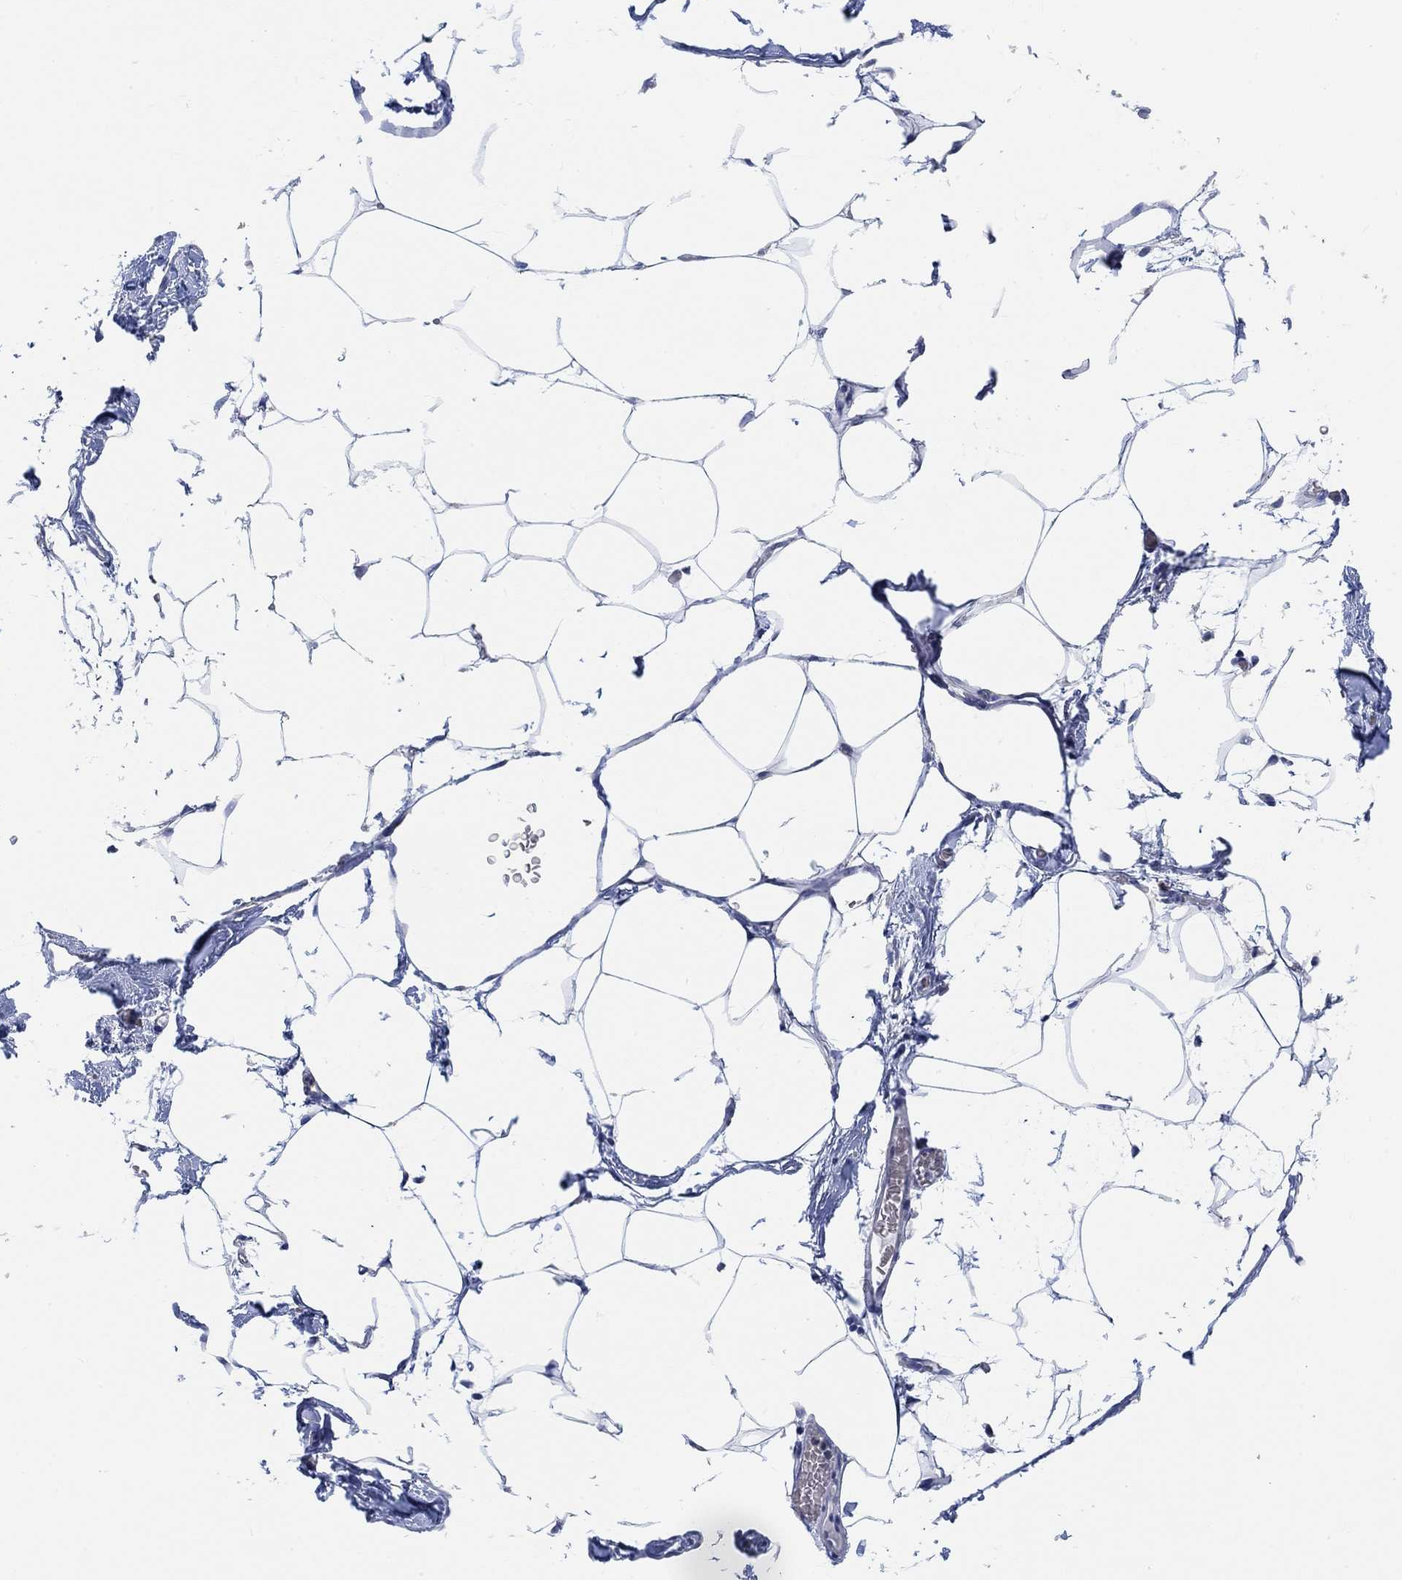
{"staining": {"intensity": "negative", "quantity": "none", "location": "none"}, "tissue": "adipose tissue", "cell_type": "Adipocytes", "image_type": "normal", "snomed": [{"axis": "morphology", "description": "Normal tissue, NOS"}, {"axis": "topography", "description": "Adipose tissue"}], "caption": "Immunohistochemical staining of unremarkable human adipose tissue shows no significant staining in adipocytes.", "gene": "NLRP14", "patient": {"sex": "male", "age": 57}}